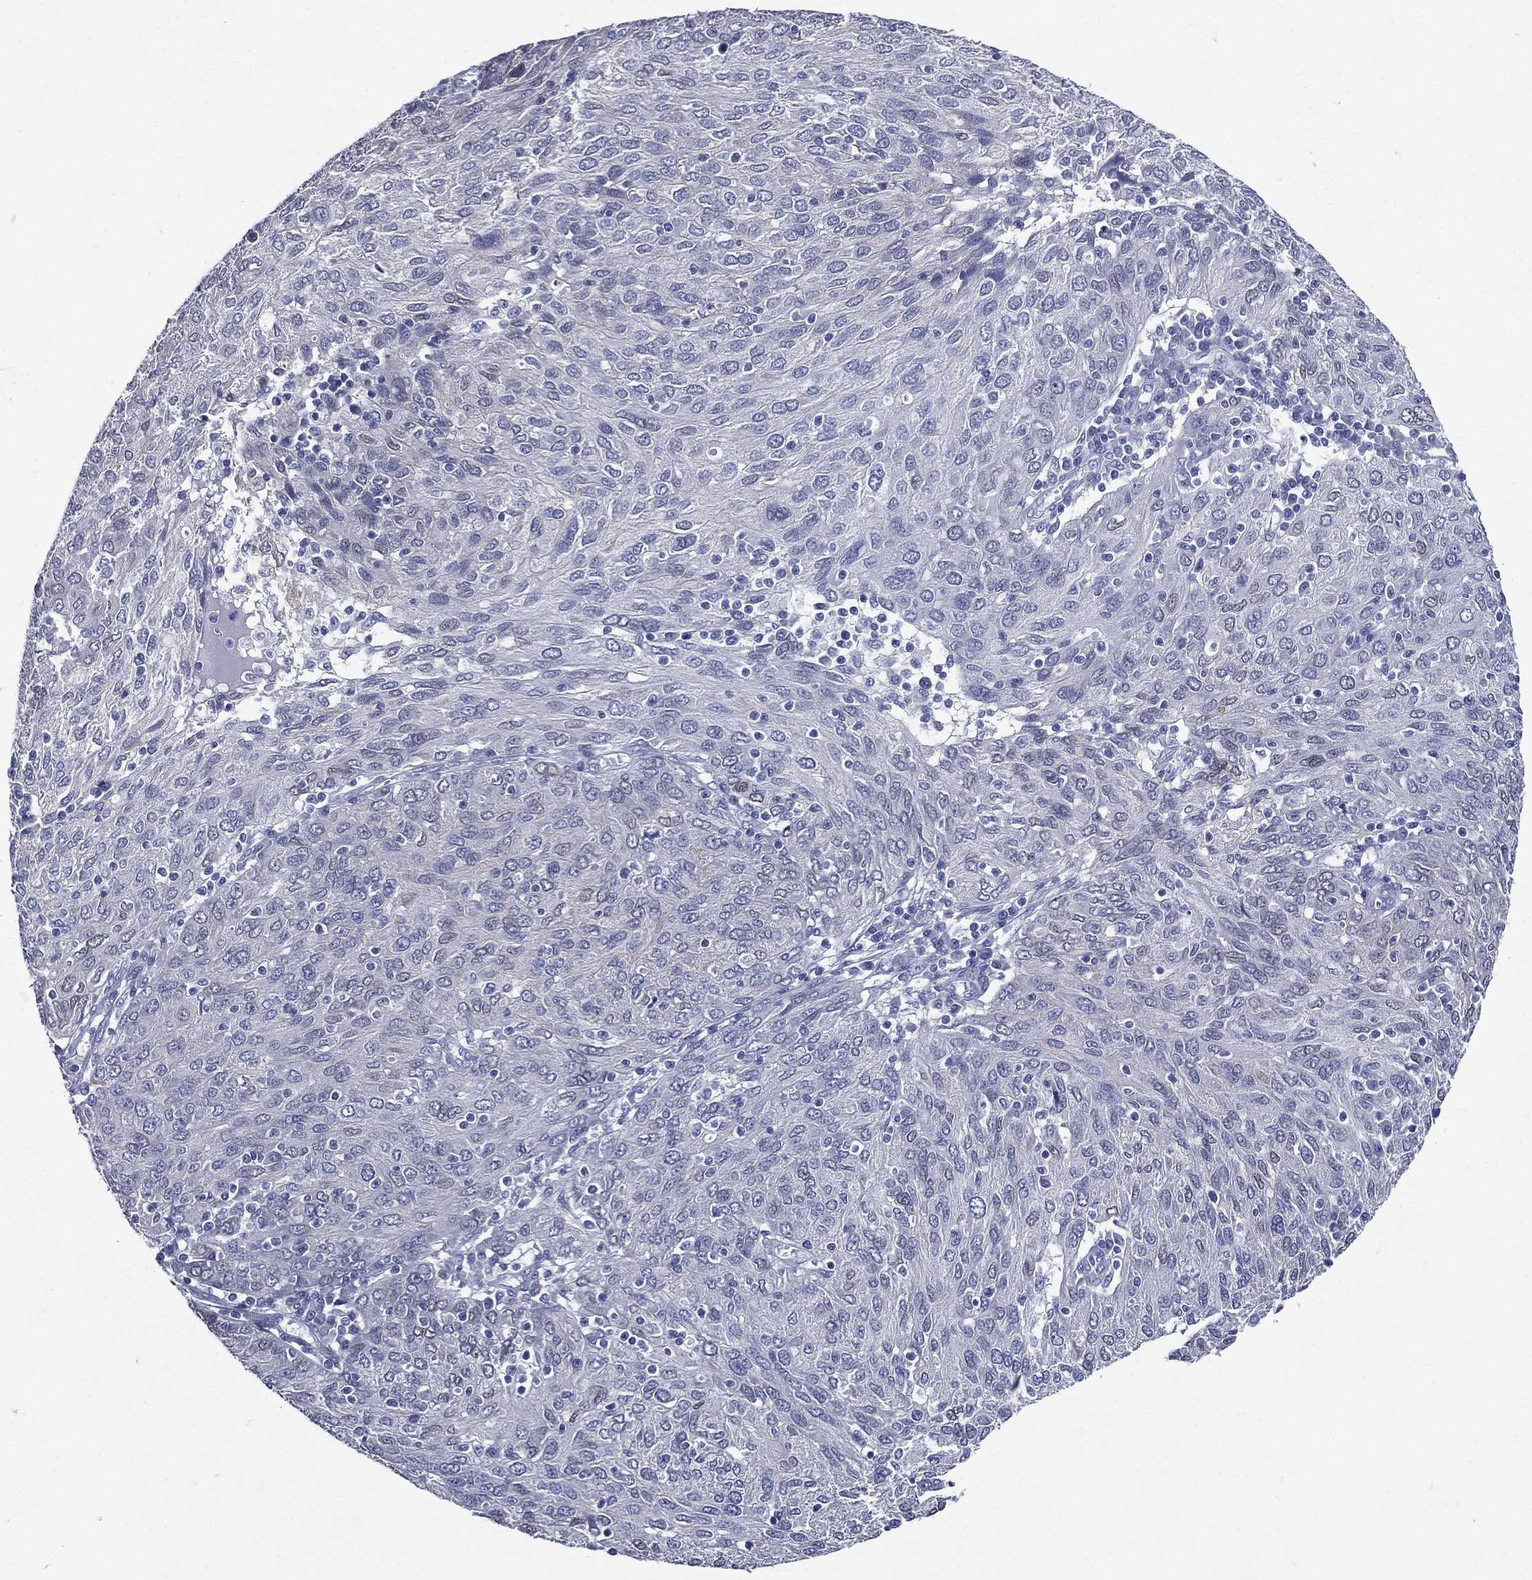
{"staining": {"intensity": "negative", "quantity": "none", "location": "none"}, "tissue": "ovarian cancer", "cell_type": "Tumor cells", "image_type": "cancer", "snomed": [{"axis": "morphology", "description": "Carcinoma, endometroid"}, {"axis": "topography", "description": "Ovary"}], "caption": "The micrograph demonstrates no significant positivity in tumor cells of endometroid carcinoma (ovarian). (Brightfield microscopy of DAB (3,3'-diaminobenzidine) immunohistochemistry at high magnification).", "gene": "TGM1", "patient": {"sex": "female", "age": 50}}